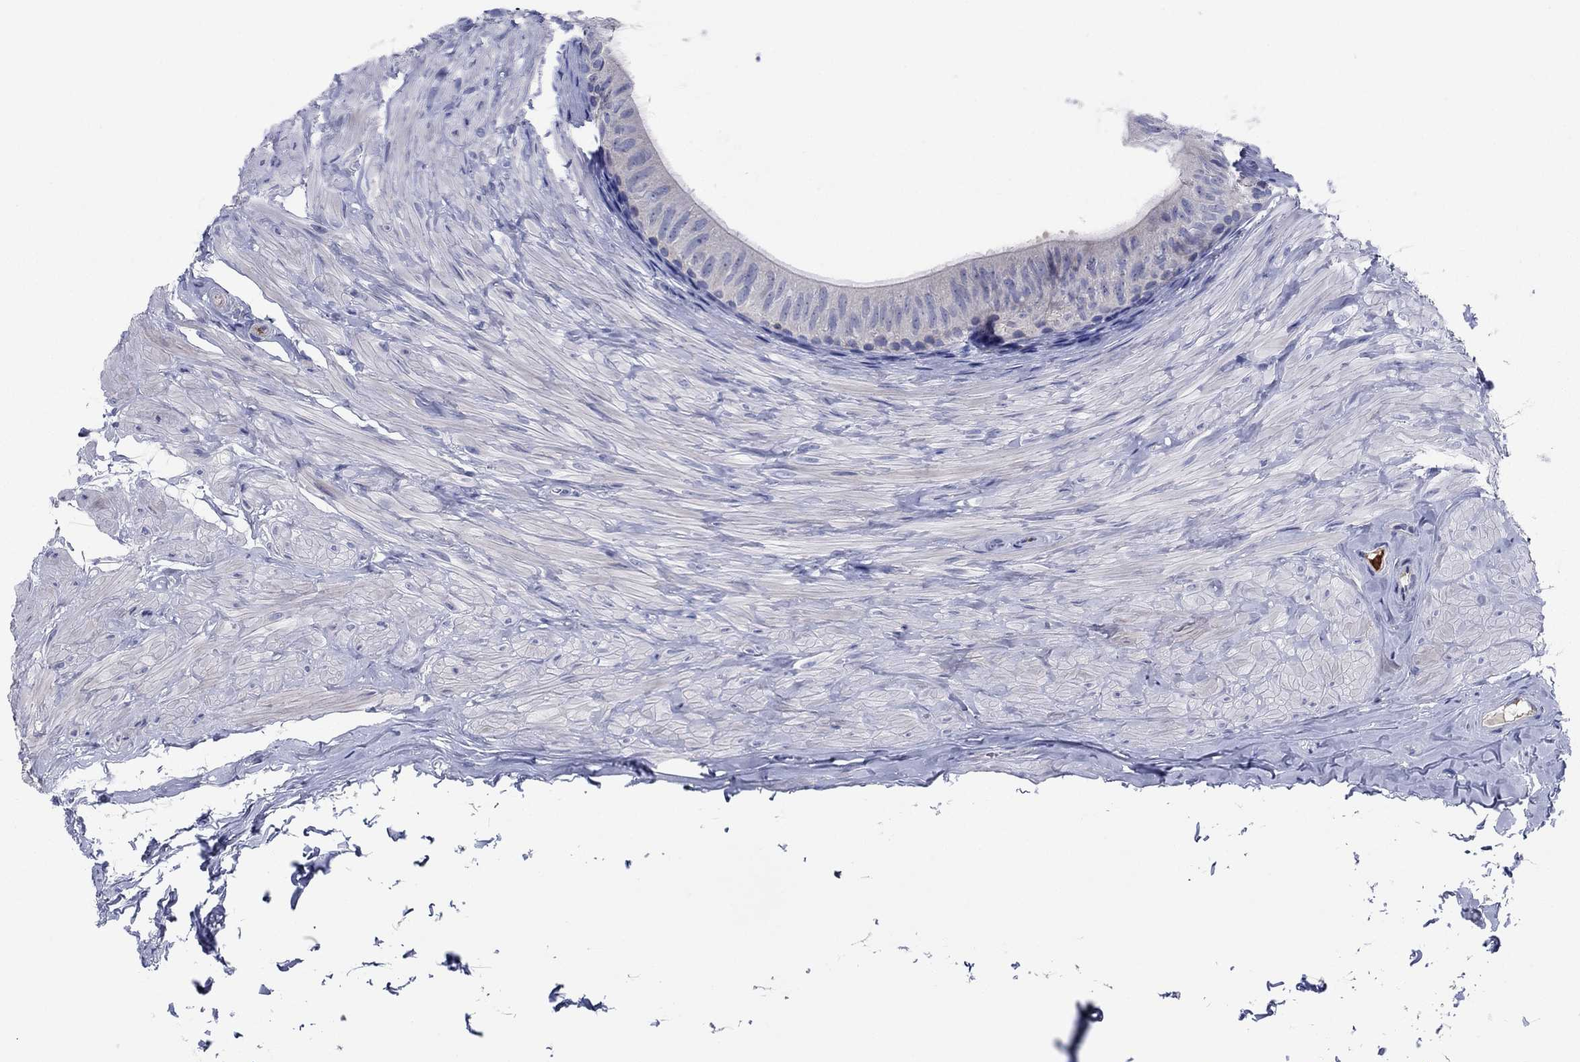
{"staining": {"intensity": "negative", "quantity": "none", "location": "none"}, "tissue": "epididymis", "cell_type": "Glandular cells", "image_type": "normal", "snomed": [{"axis": "morphology", "description": "Normal tissue, NOS"}, {"axis": "topography", "description": "Epididymis"}], "caption": "Histopathology image shows no significant protein expression in glandular cells of unremarkable epididymis. Brightfield microscopy of immunohistochemistry stained with DAB (3,3'-diaminobenzidine) (brown) and hematoxylin (blue), captured at high magnification.", "gene": "PVR", "patient": {"sex": "male", "age": 32}}